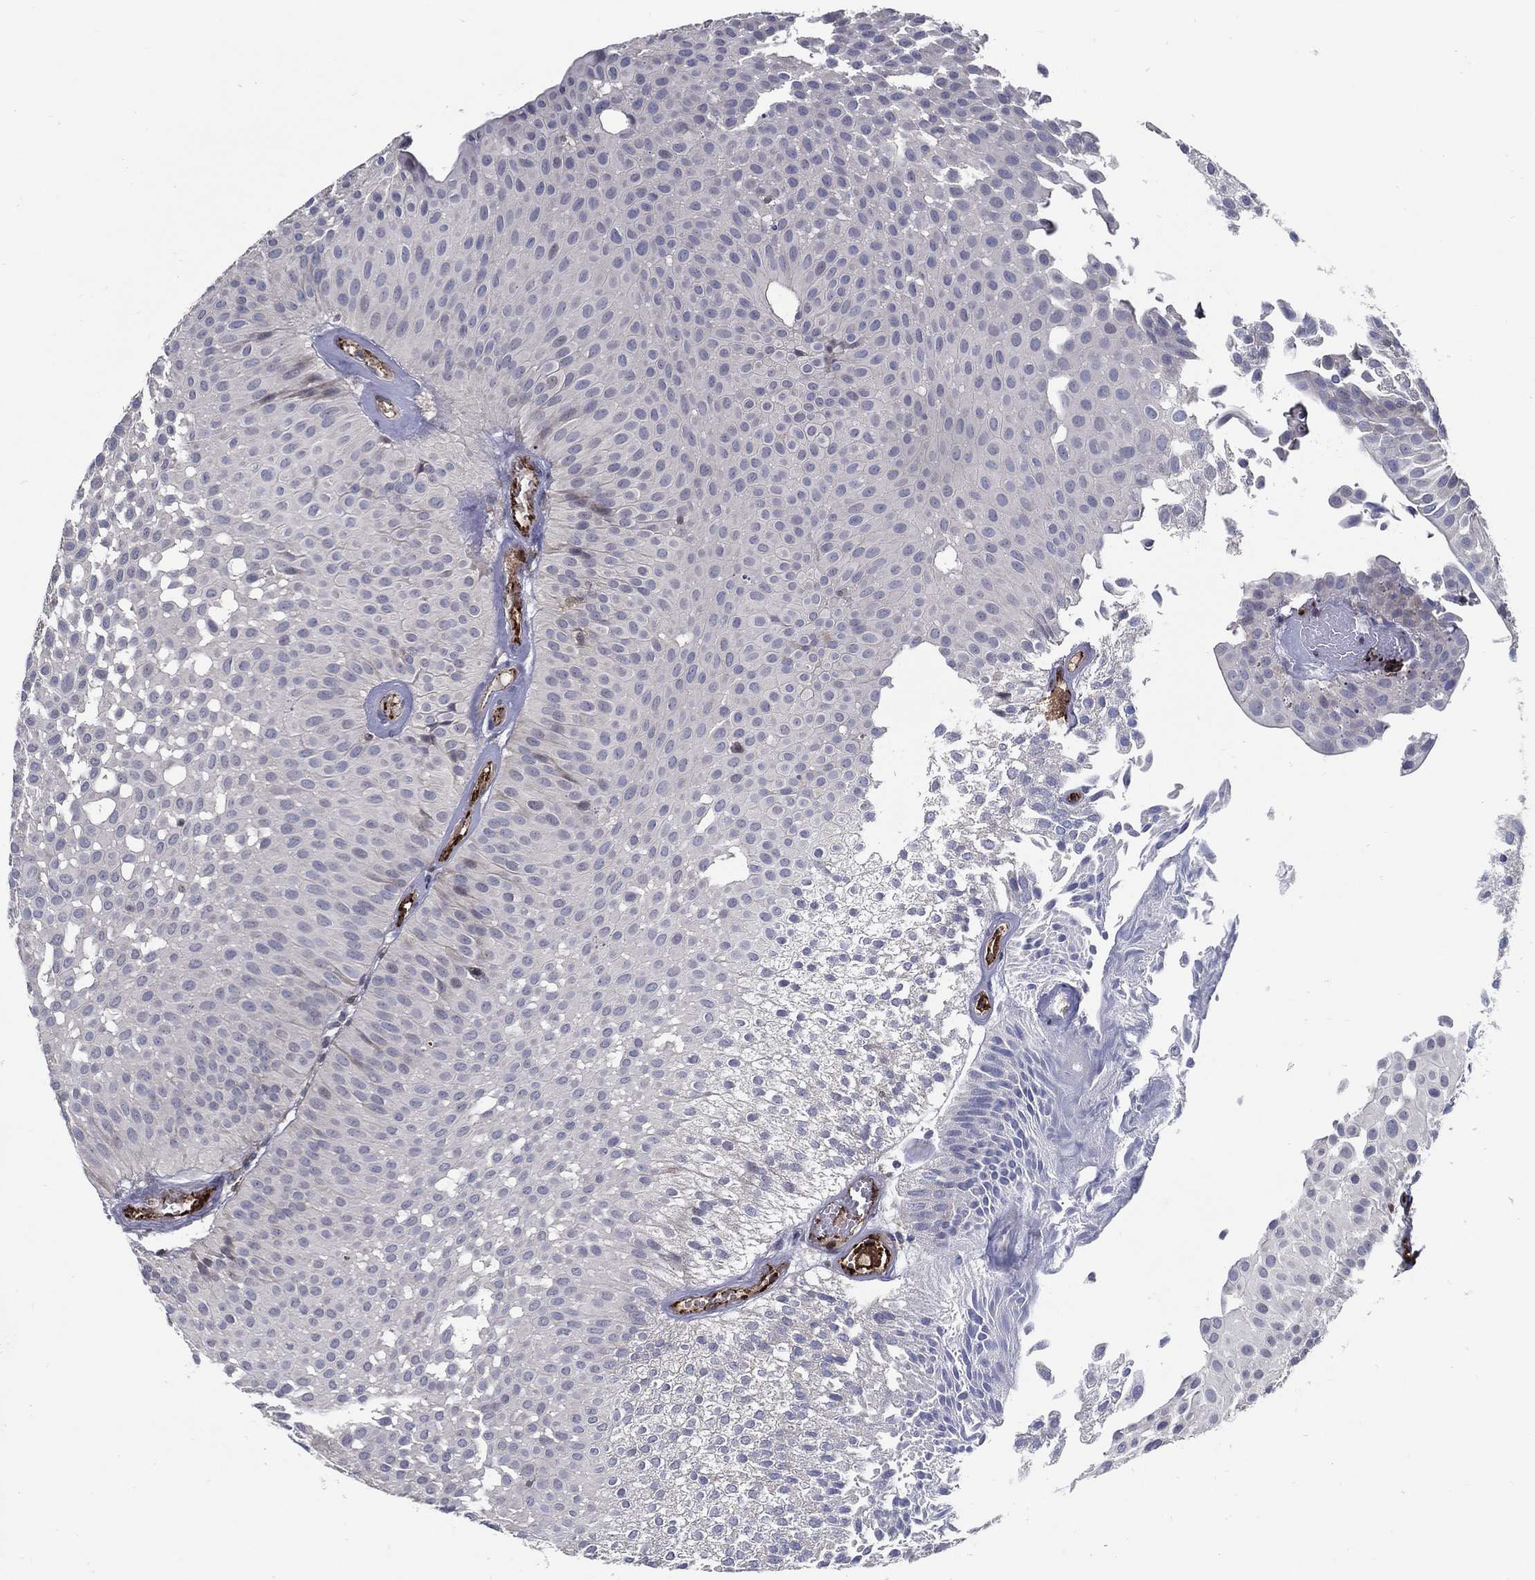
{"staining": {"intensity": "negative", "quantity": "none", "location": "none"}, "tissue": "urothelial cancer", "cell_type": "Tumor cells", "image_type": "cancer", "snomed": [{"axis": "morphology", "description": "Urothelial carcinoma, Low grade"}, {"axis": "topography", "description": "Urinary bladder"}], "caption": "This is a photomicrograph of immunohistochemistry (IHC) staining of urothelial carcinoma (low-grade), which shows no expression in tumor cells.", "gene": "ARHGAP11A", "patient": {"sex": "male", "age": 64}}